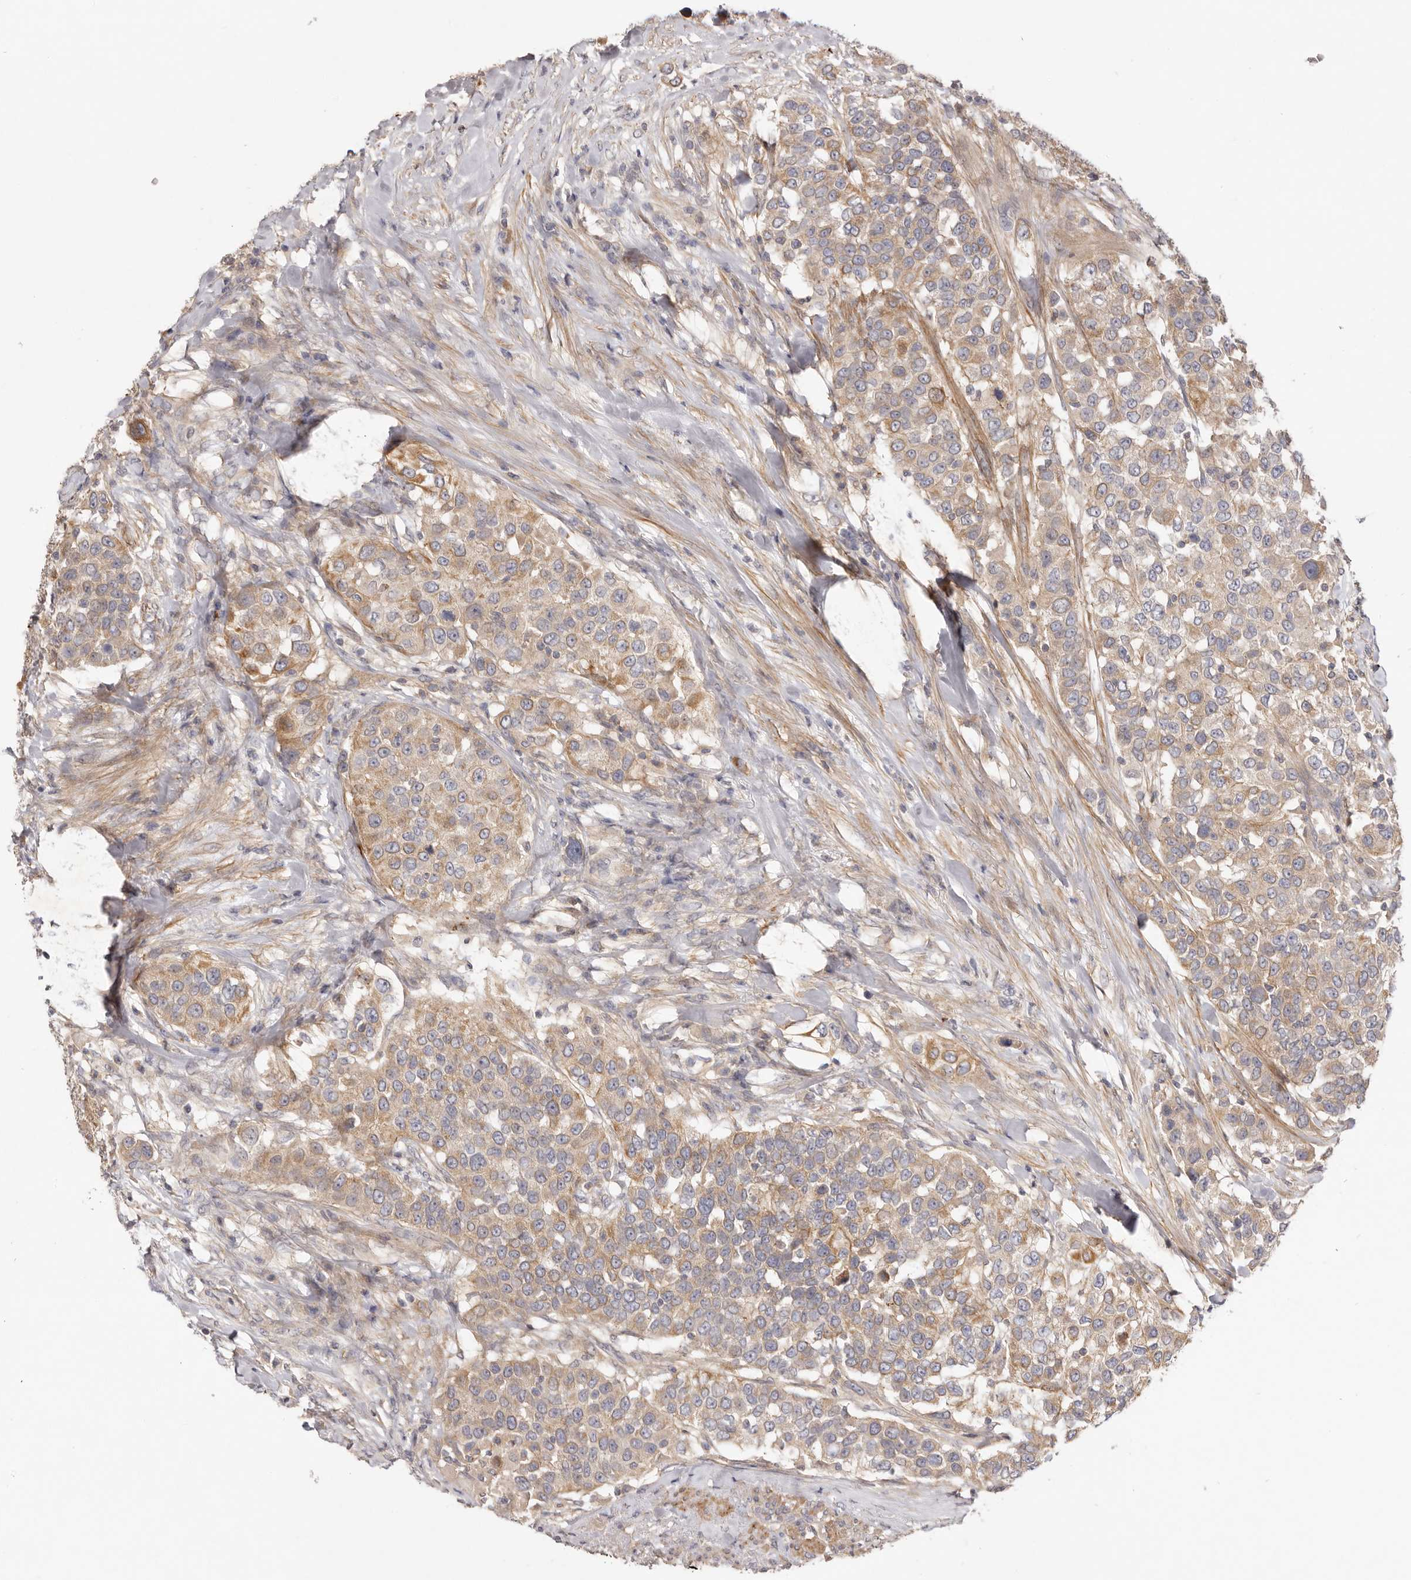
{"staining": {"intensity": "moderate", "quantity": ">75%", "location": "cytoplasmic/membranous"}, "tissue": "urothelial cancer", "cell_type": "Tumor cells", "image_type": "cancer", "snomed": [{"axis": "morphology", "description": "Urothelial carcinoma, High grade"}, {"axis": "topography", "description": "Urinary bladder"}], "caption": "Protein expression analysis of high-grade urothelial carcinoma demonstrates moderate cytoplasmic/membranous staining in about >75% of tumor cells.", "gene": "ADAMTS9", "patient": {"sex": "female", "age": 80}}